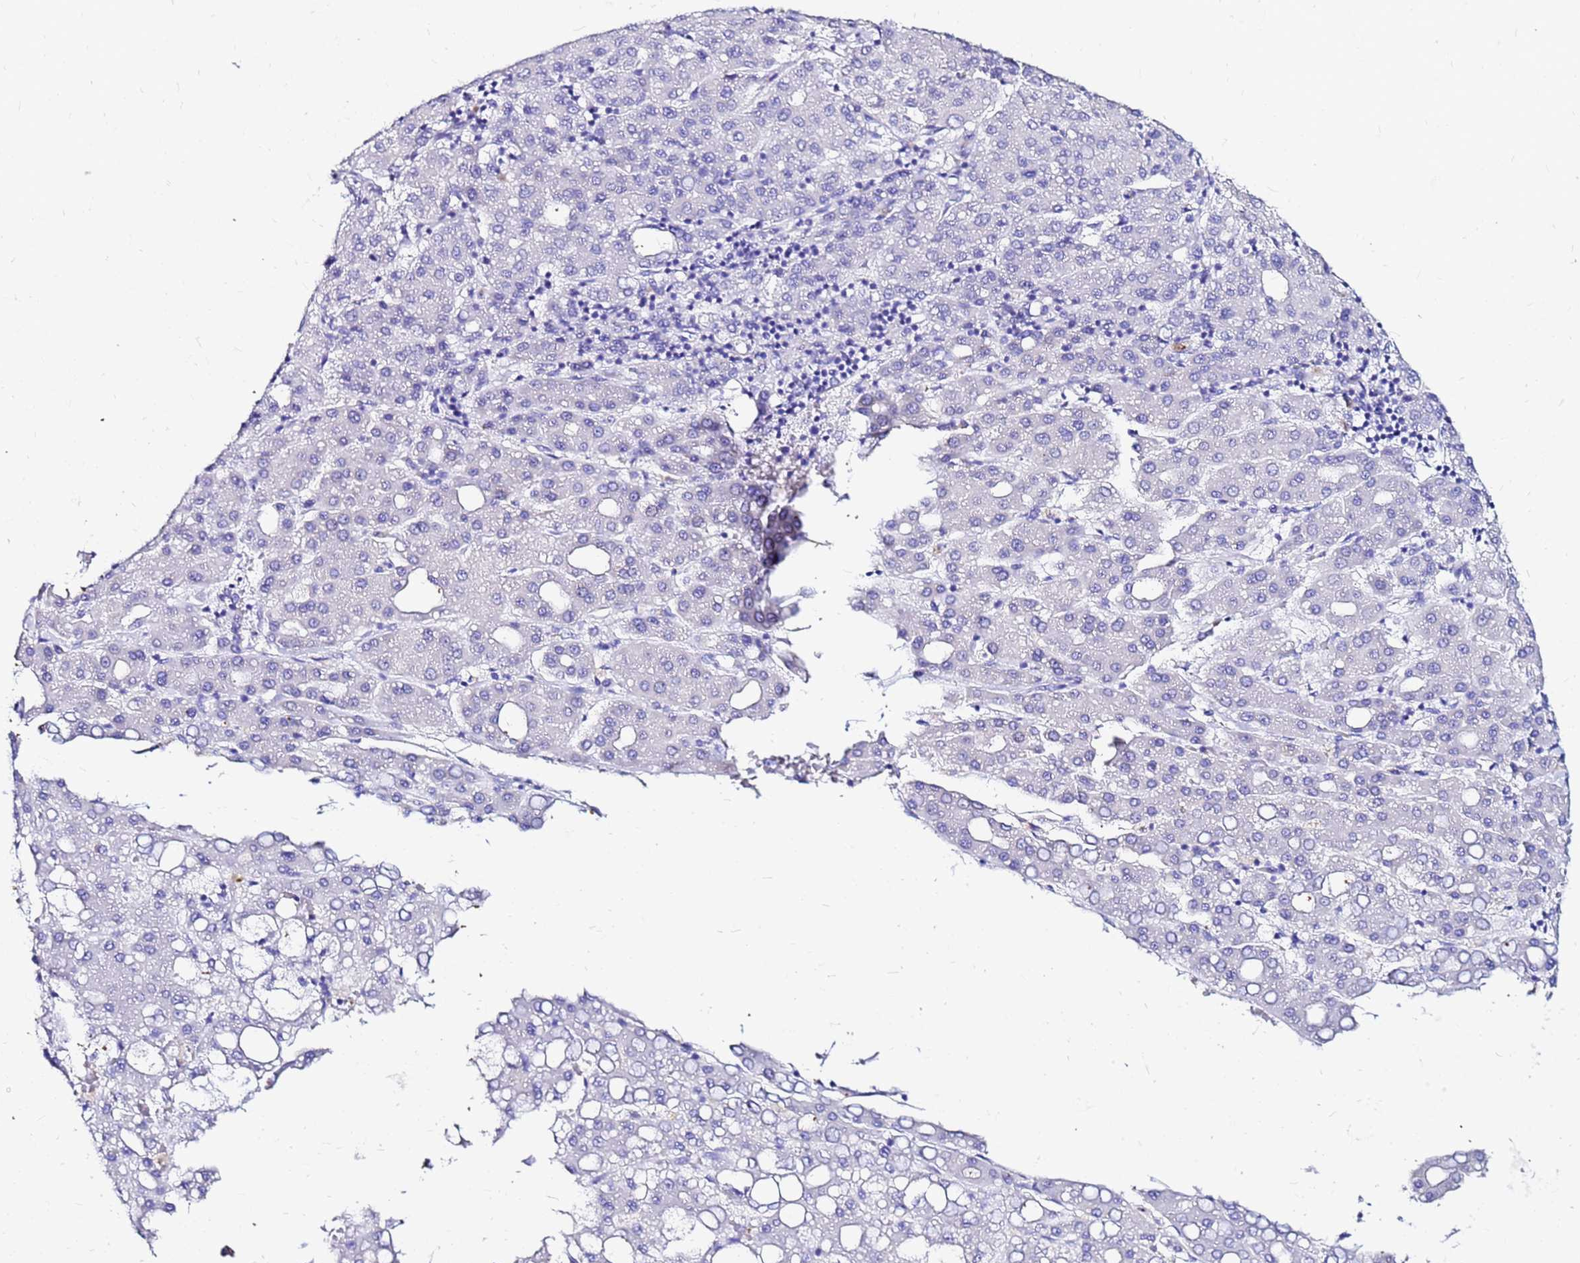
{"staining": {"intensity": "negative", "quantity": "none", "location": "none"}, "tissue": "liver cancer", "cell_type": "Tumor cells", "image_type": "cancer", "snomed": [{"axis": "morphology", "description": "Carcinoma, Hepatocellular, NOS"}, {"axis": "topography", "description": "Liver"}], "caption": "IHC of human liver cancer (hepatocellular carcinoma) displays no staining in tumor cells. (Stains: DAB (3,3'-diaminobenzidine) immunohistochemistry with hematoxylin counter stain, Microscopy: brightfield microscopy at high magnification).", "gene": "PPP1R14C", "patient": {"sex": "male", "age": 65}}